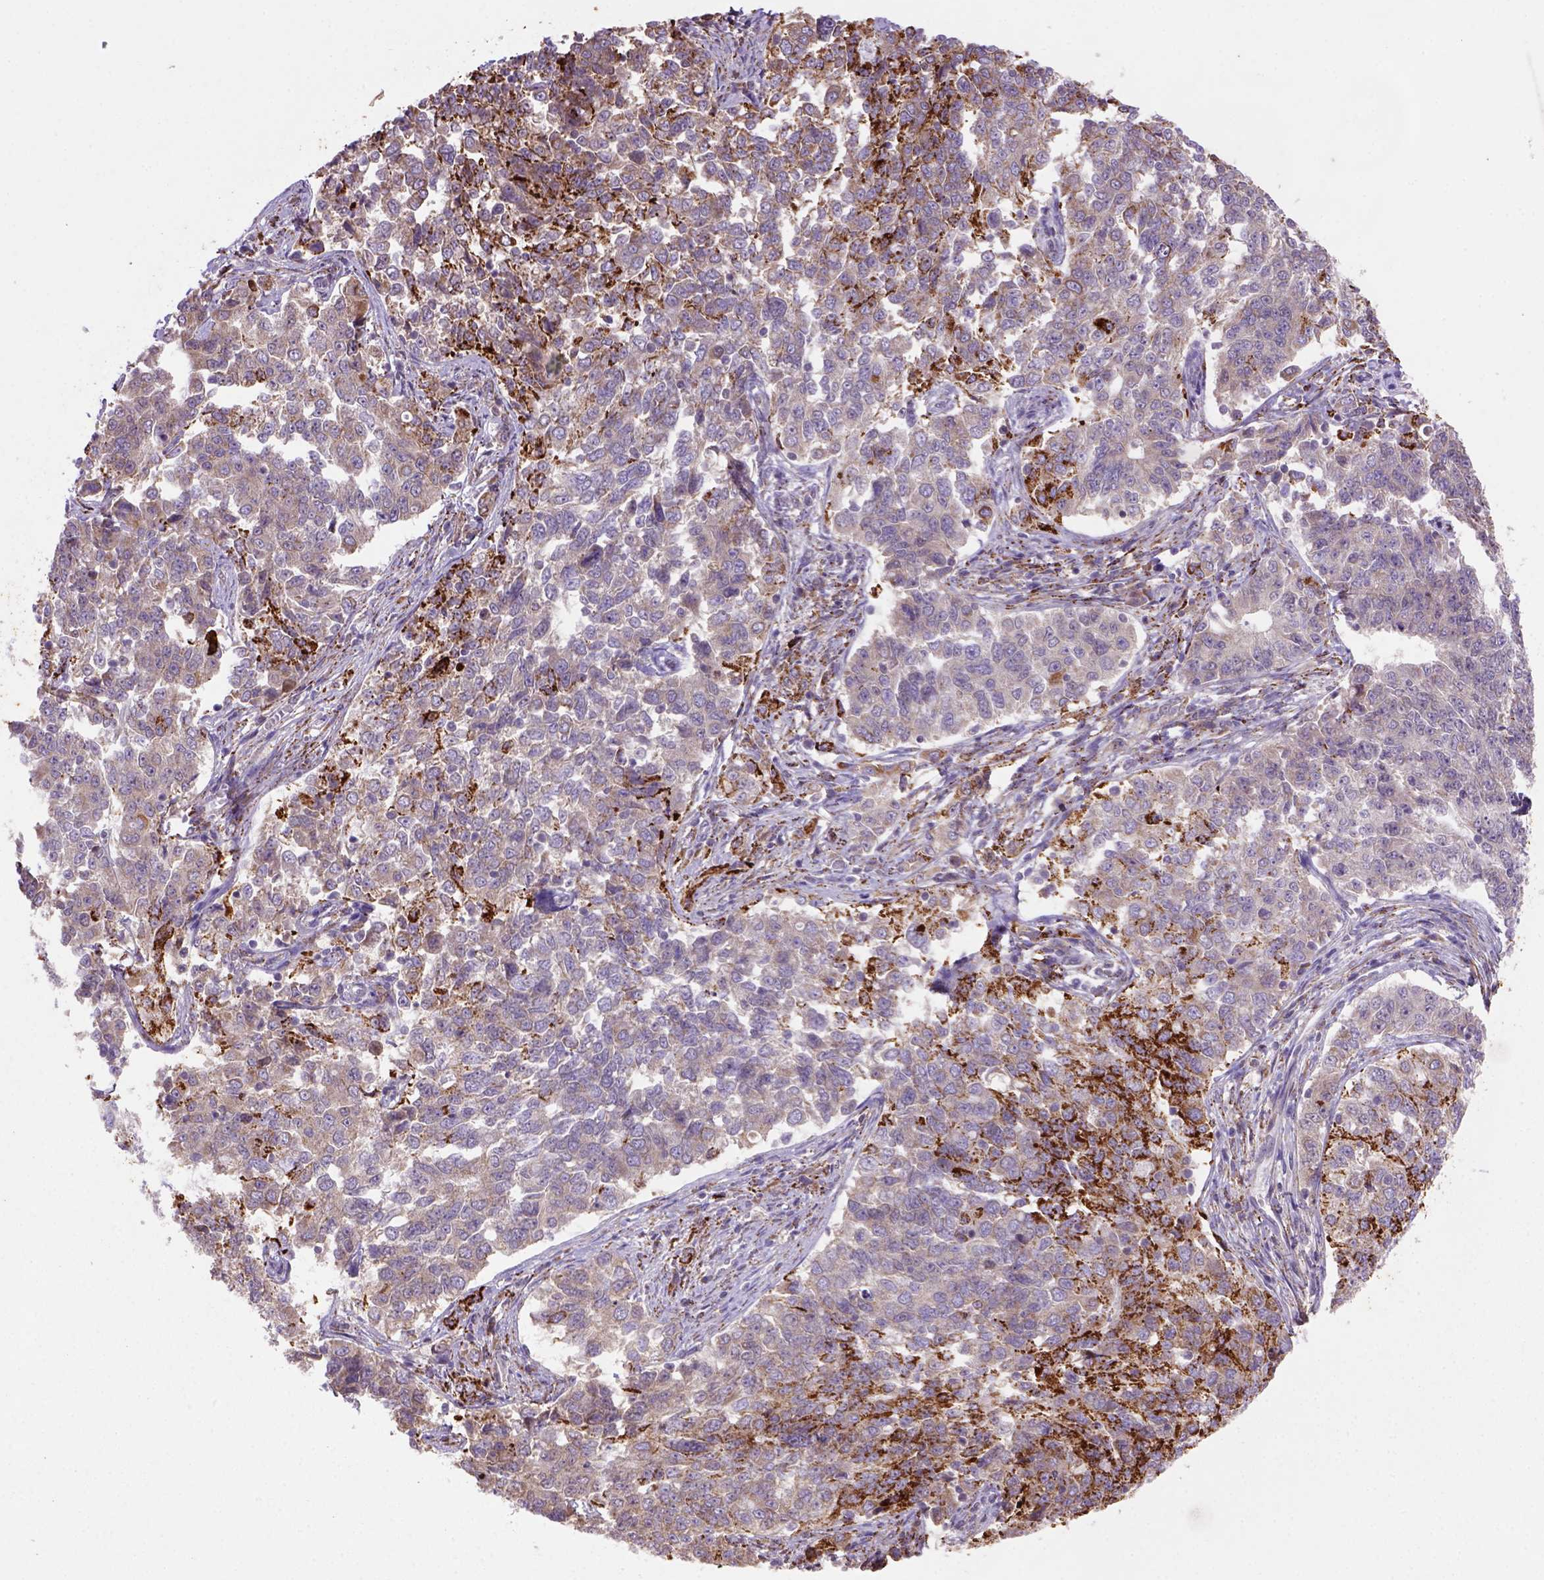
{"staining": {"intensity": "strong", "quantity": "<25%", "location": "cytoplasmic/membranous"}, "tissue": "endometrial cancer", "cell_type": "Tumor cells", "image_type": "cancer", "snomed": [{"axis": "morphology", "description": "Adenocarcinoma, NOS"}, {"axis": "topography", "description": "Endometrium"}], "caption": "About <25% of tumor cells in human endometrial cancer demonstrate strong cytoplasmic/membranous protein staining as visualized by brown immunohistochemical staining.", "gene": "FZD7", "patient": {"sex": "female", "age": 43}}